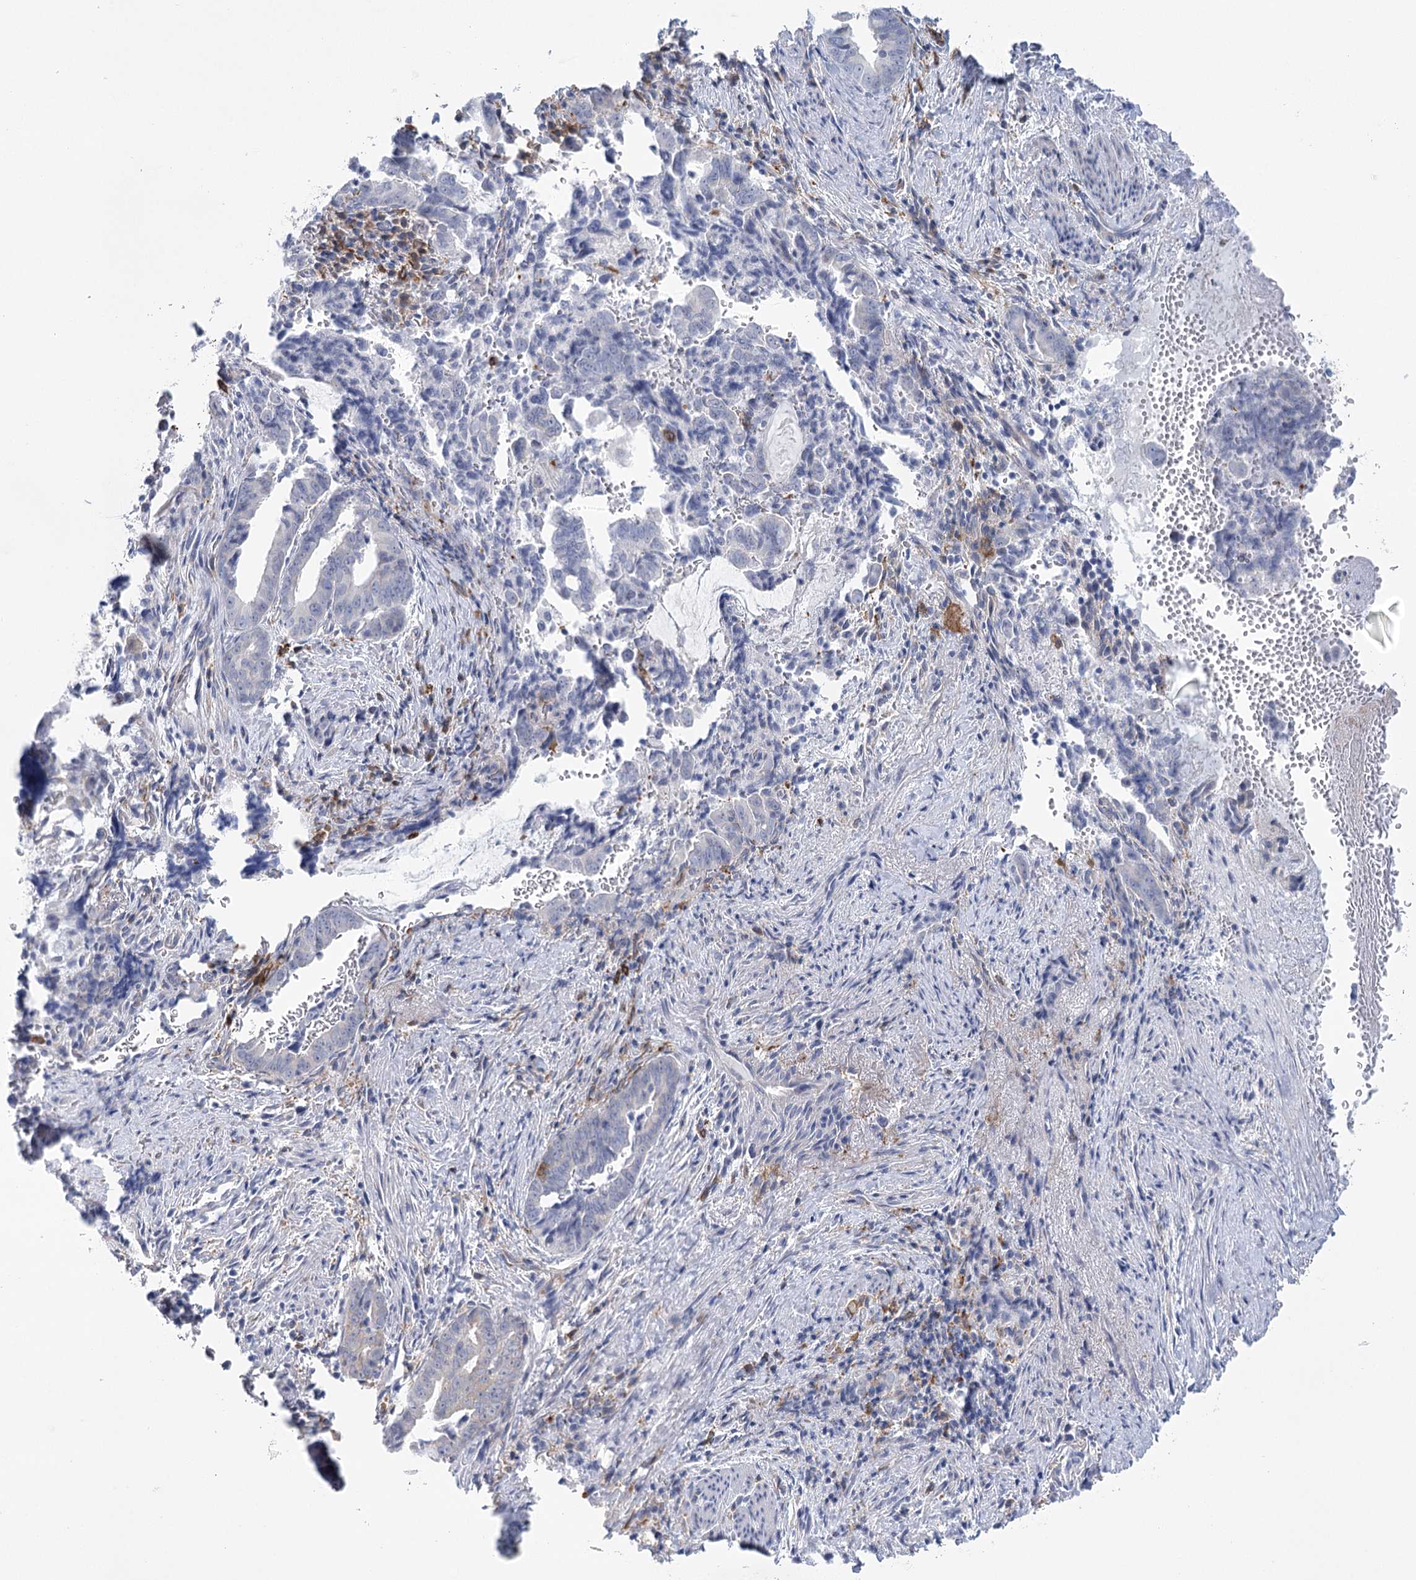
{"staining": {"intensity": "negative", "quantity": "none", "location": "none"}, "tissue": "pancreatic cancer", "cell_type": "Tumor cells", "image_type": "cancer", "snomed": [{"axis": "morphology", "description": "Adenocarcinoma, NOS"}, {"axis": "topography", "description": "Pancreas"}], "caption": "Tumor cells are negative for brown protein staining in pancreatic cancer (adenocarcinoma).", "gene": "CCDC88A", "patient": {"sex": "female", "age": 63}}